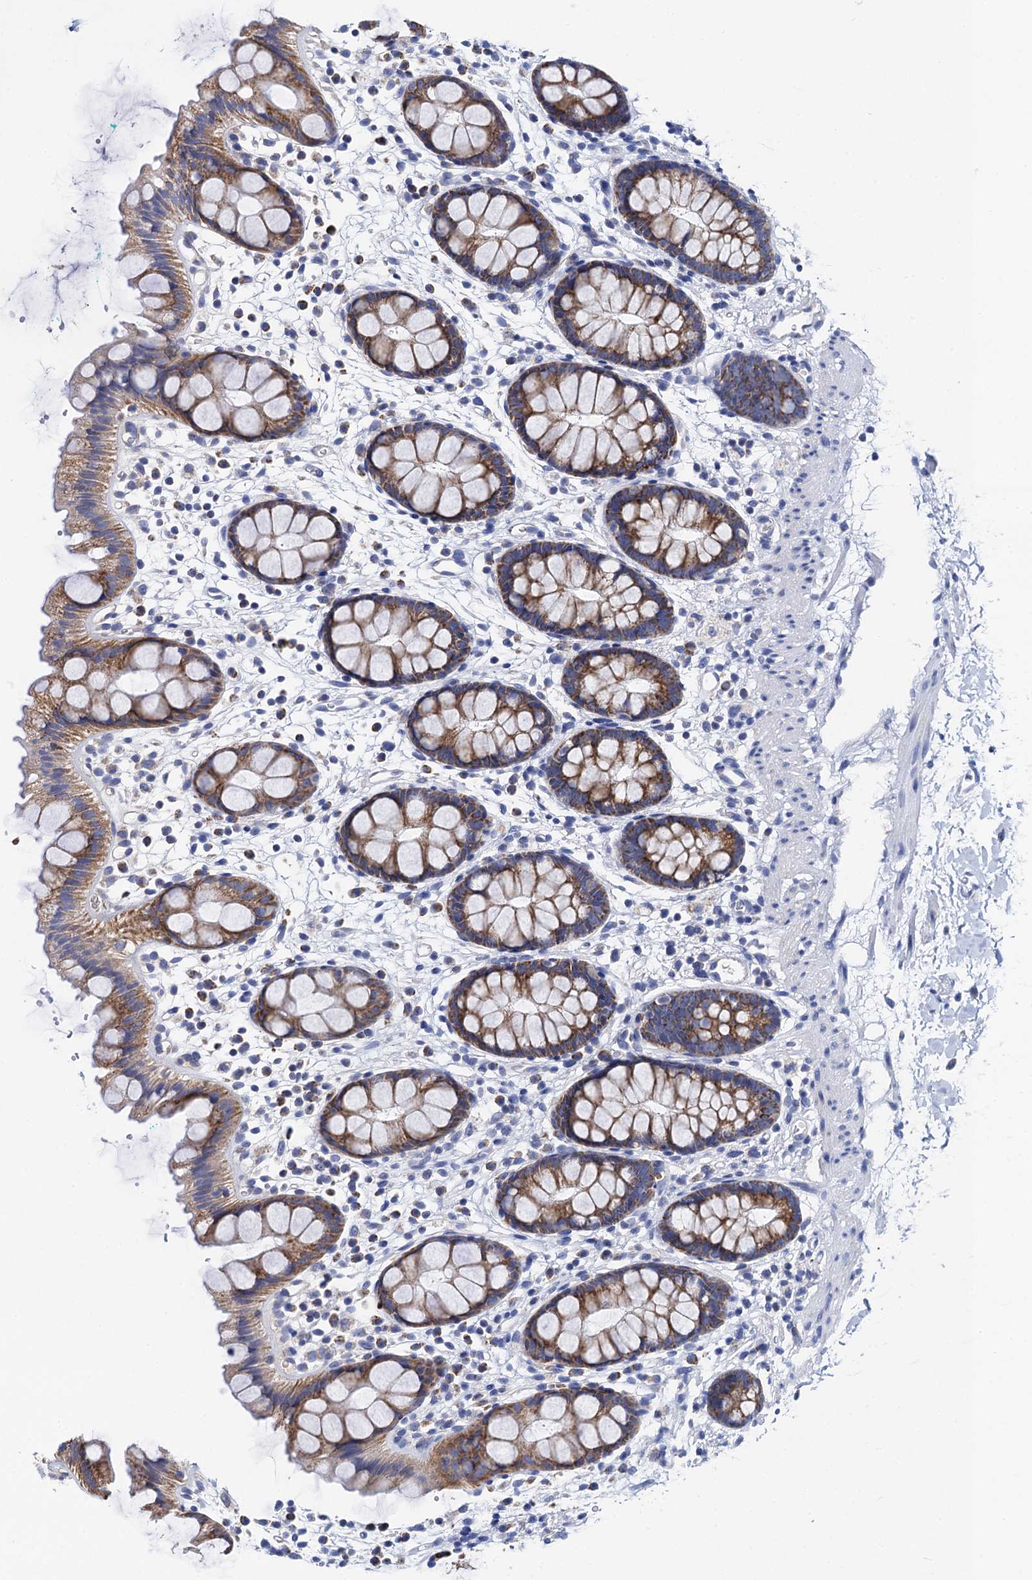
{"staining": {"intensity": "moderate", "quantity": ">75%", "location": "cytoplasmic/membranous"}, "tissue": "rectum", "cell_type": "Glandular cells", "image_type": "normal", "snomed": [{"axis": "morphology", "description": "Normal tissue, NOS"}, {"axis": "topography", "description": "Rectum"}], "caption": "Protein expression analysis of benign rectum demonstrates moderate cytoplasmic/membranous positivity in approximately >75% of glandular cells.", "gene": "ACADSB", "patient": {"sex": "female", "age": 65}}